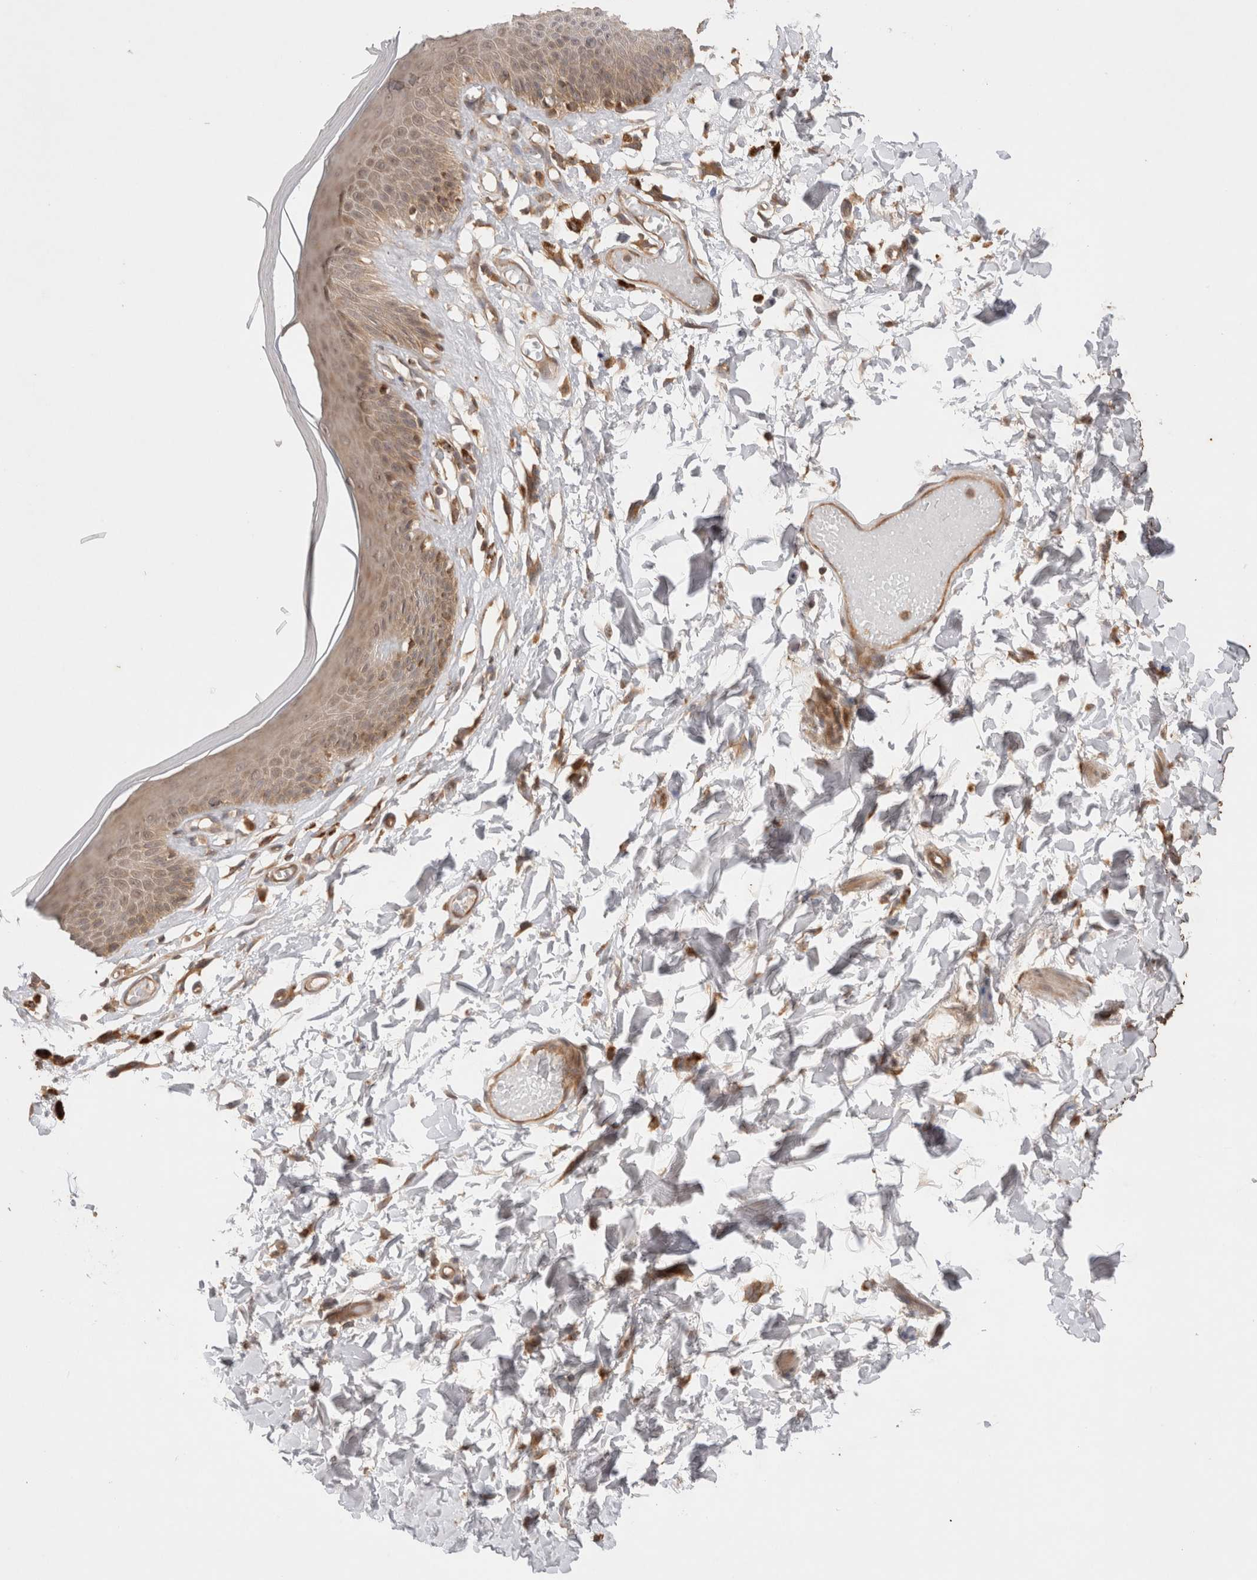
{"staining": {"intensity": "moderate", "quantity": ">75%", "location": "cytoplasmic/membranous"}, "tissue": "skin", "cell_type": "Epidermal cells", "image_type": "normal", "snomed": [{"axis": "morphology", "description": "Normal tissue, NOS"}, {"axis": "topography", "description": "Vulva"}], "caption": "IHC of benign skin shows medium levels of moderate cytoplasmic/membranous staining in approximately >75% of epidermal cells.", "gene": "VPS28", "patient": {"sex": "female", "age": 73}}